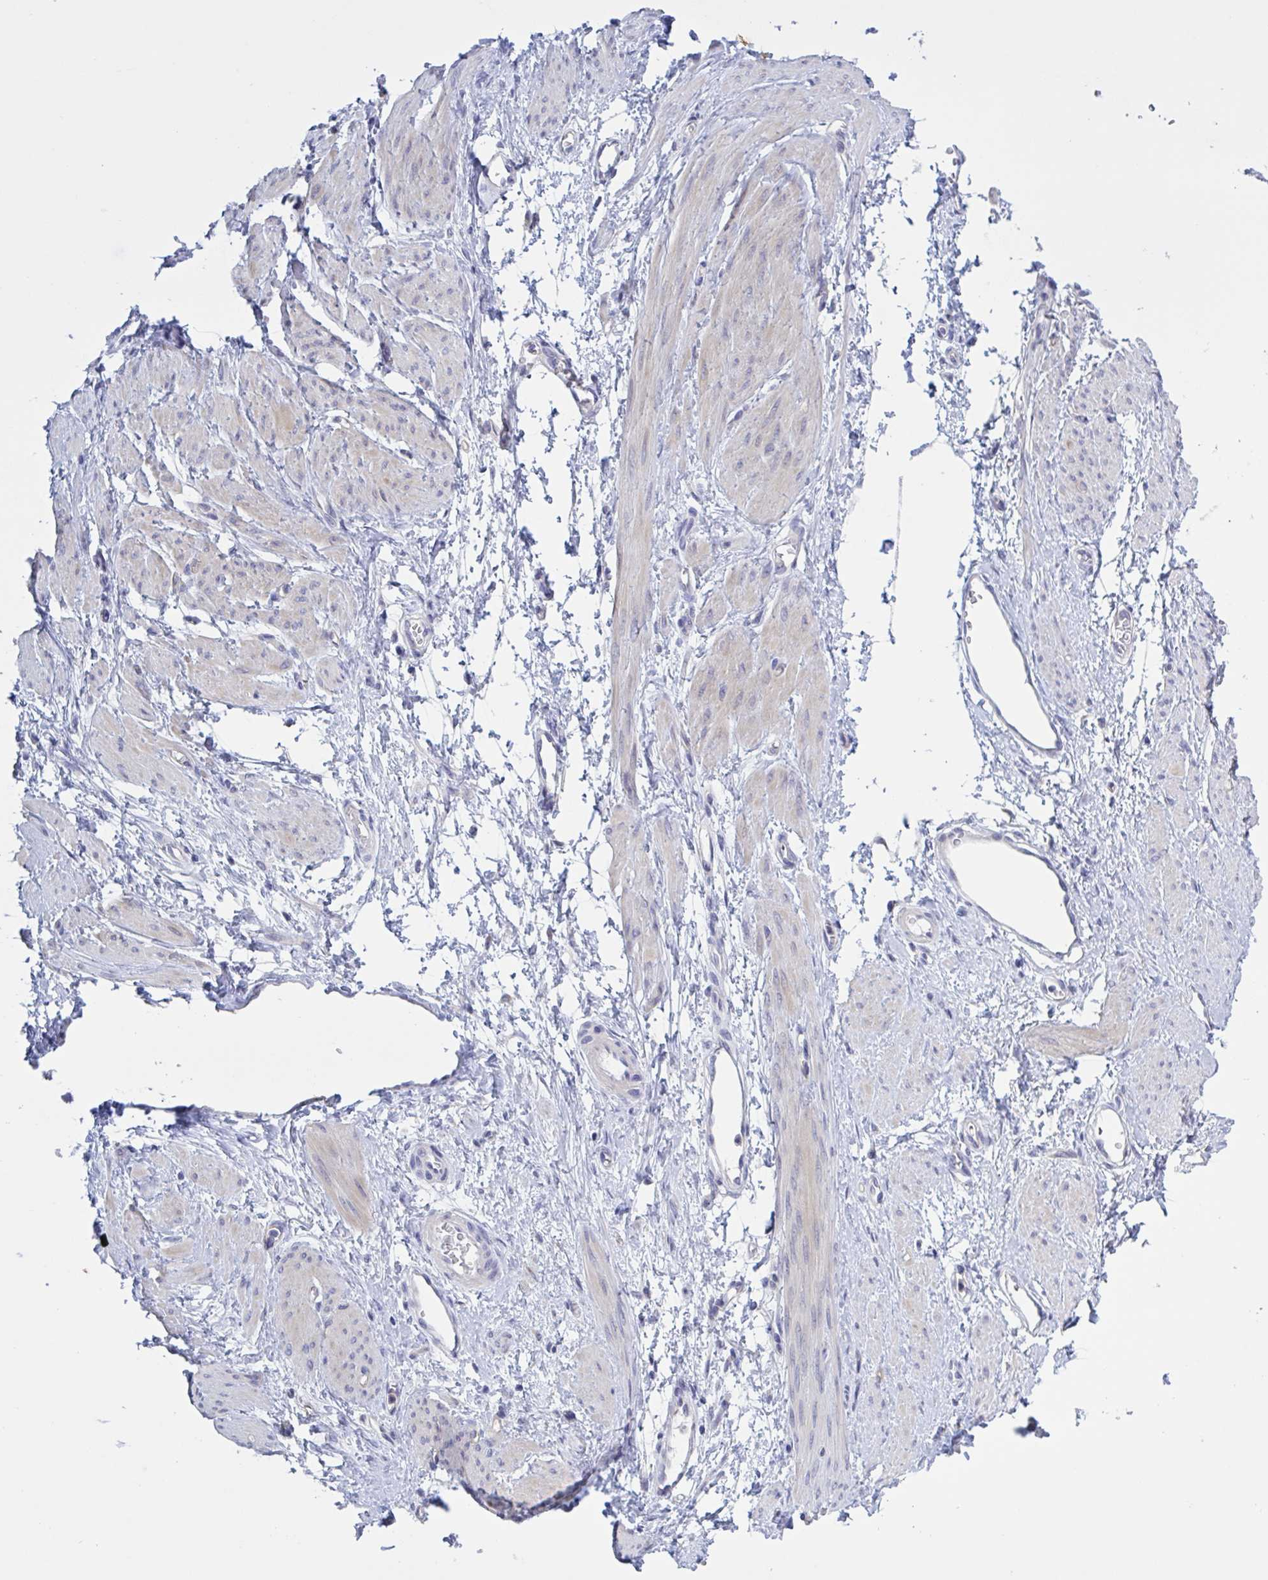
{"staining": {"intensity": "weak", "quantity": "25%-75%", "location": "cytoplasmic/membranous"}, "tissue": "smooth muscle", "cell_type": "Smooth muscle cells", "image_type": "normal", "snomed": [{"axis": "morphology", "description": "Normal tissue, NOS"}, {"axis": "topography", "description": "Smooth muscle"}, {"axis": "topography", "description": "Uterus"}], "caption": "Smooth muscle cells show low levels of weak cytoplasmic/membranous staining in about 25%-75% of cells in normal human smooth muscle. The staining was performed using DAB, with brown indicating positive protein expression. Nuclei are stained blue with hematoxylin.", "gene": "ST14", "patient": {"sex": "female", "age": 39}}